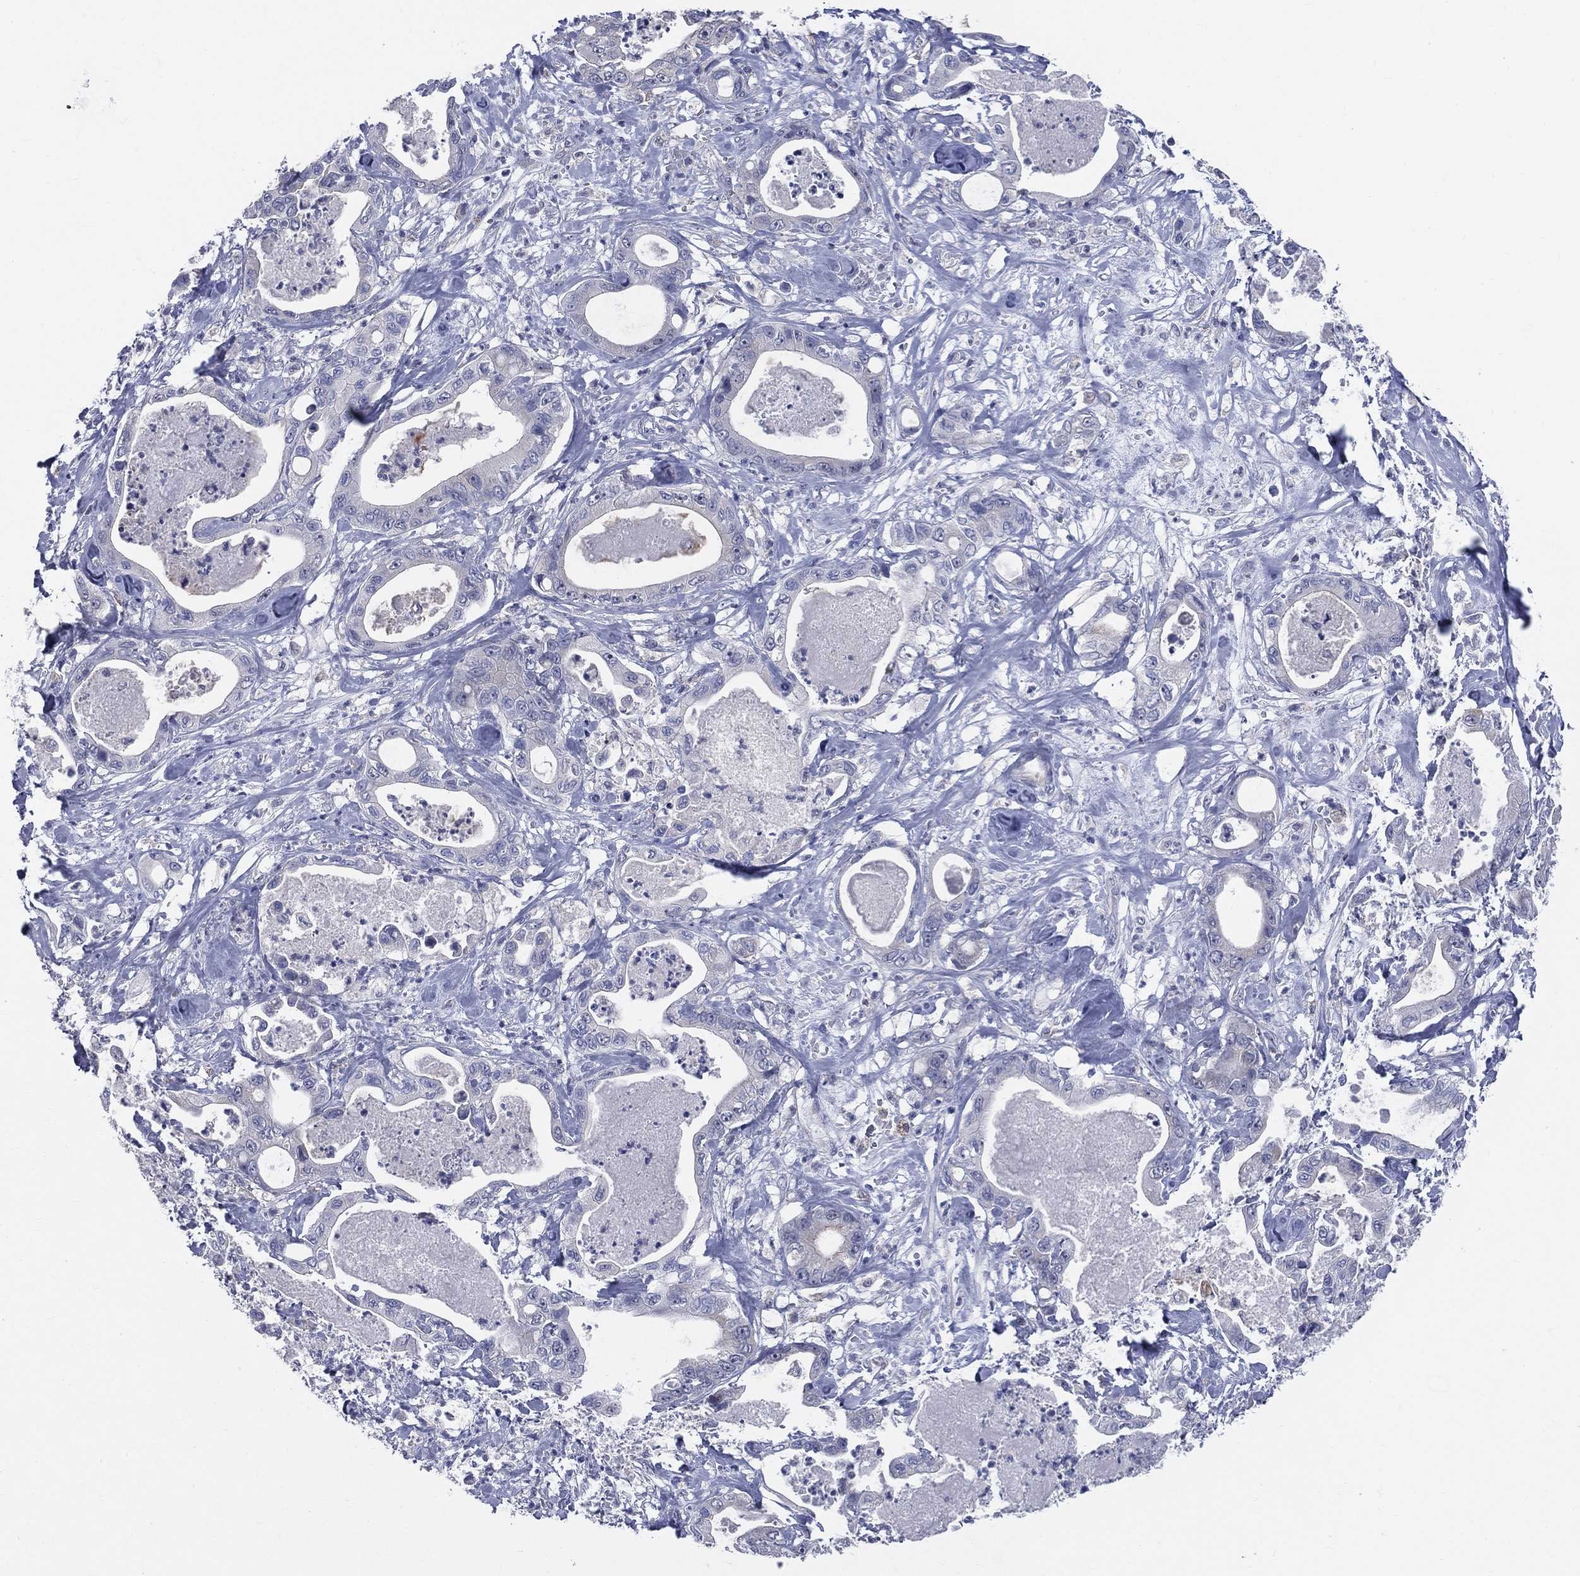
{"staining": {"intensity": "negative", "quantity": "none", "location": "none"}, "tissue": "pancreatic cancer", "cell_type": "Tumor cells", "image_type": "cancer", "snomed": [{"axis": "morphology", "description": "Adenocarcinoma, NOS"}, {"axis": "topography", "description": "Pancreas"}], "caption": "A photomicrograph of human adenocarcinoma (pancreatic) is negative for staining in tumor cells.", "gene": "AKAP3", "patient": {"sex": "male", "age": 71}}